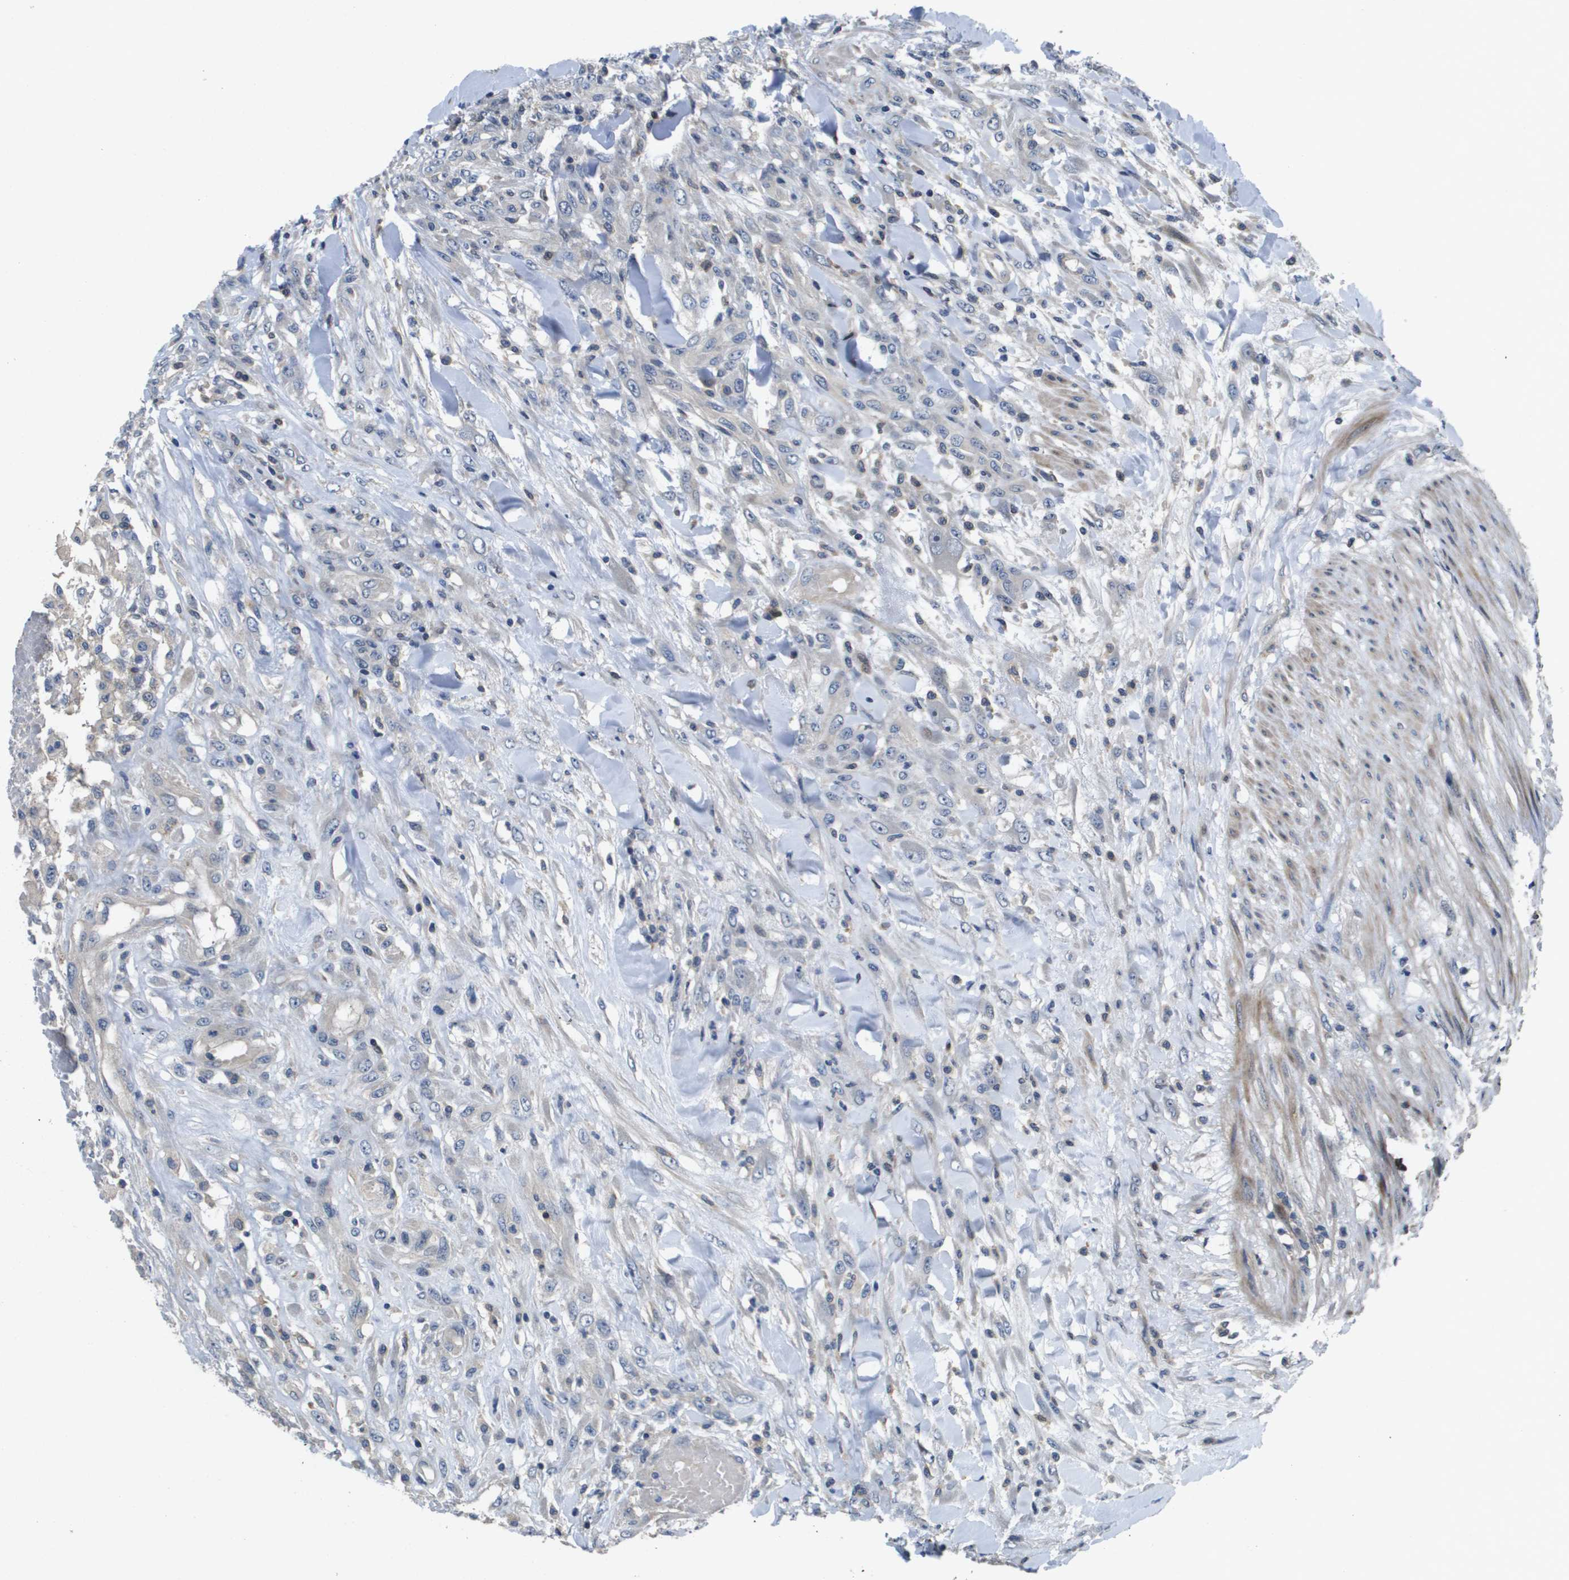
{"staining": {"intensity": "weak", "quantity": "<25%", "location": "cytoplasmic/membranous"}, "tissue": "testis cancer", "cell_type": "Tumor cells", "image_type": "cancer", "snomed": [{"axis": "morphology", "description": "Seminoma, NOS"}, {"axis": "topography", "description": "Testis"}], "caption": "This is an immunohistochemistry (IHC) image of testis seminoma. There is no expression in tumor cells.", "gene": "SCN4B", "patient": {"sex": "male", "age": 59}}